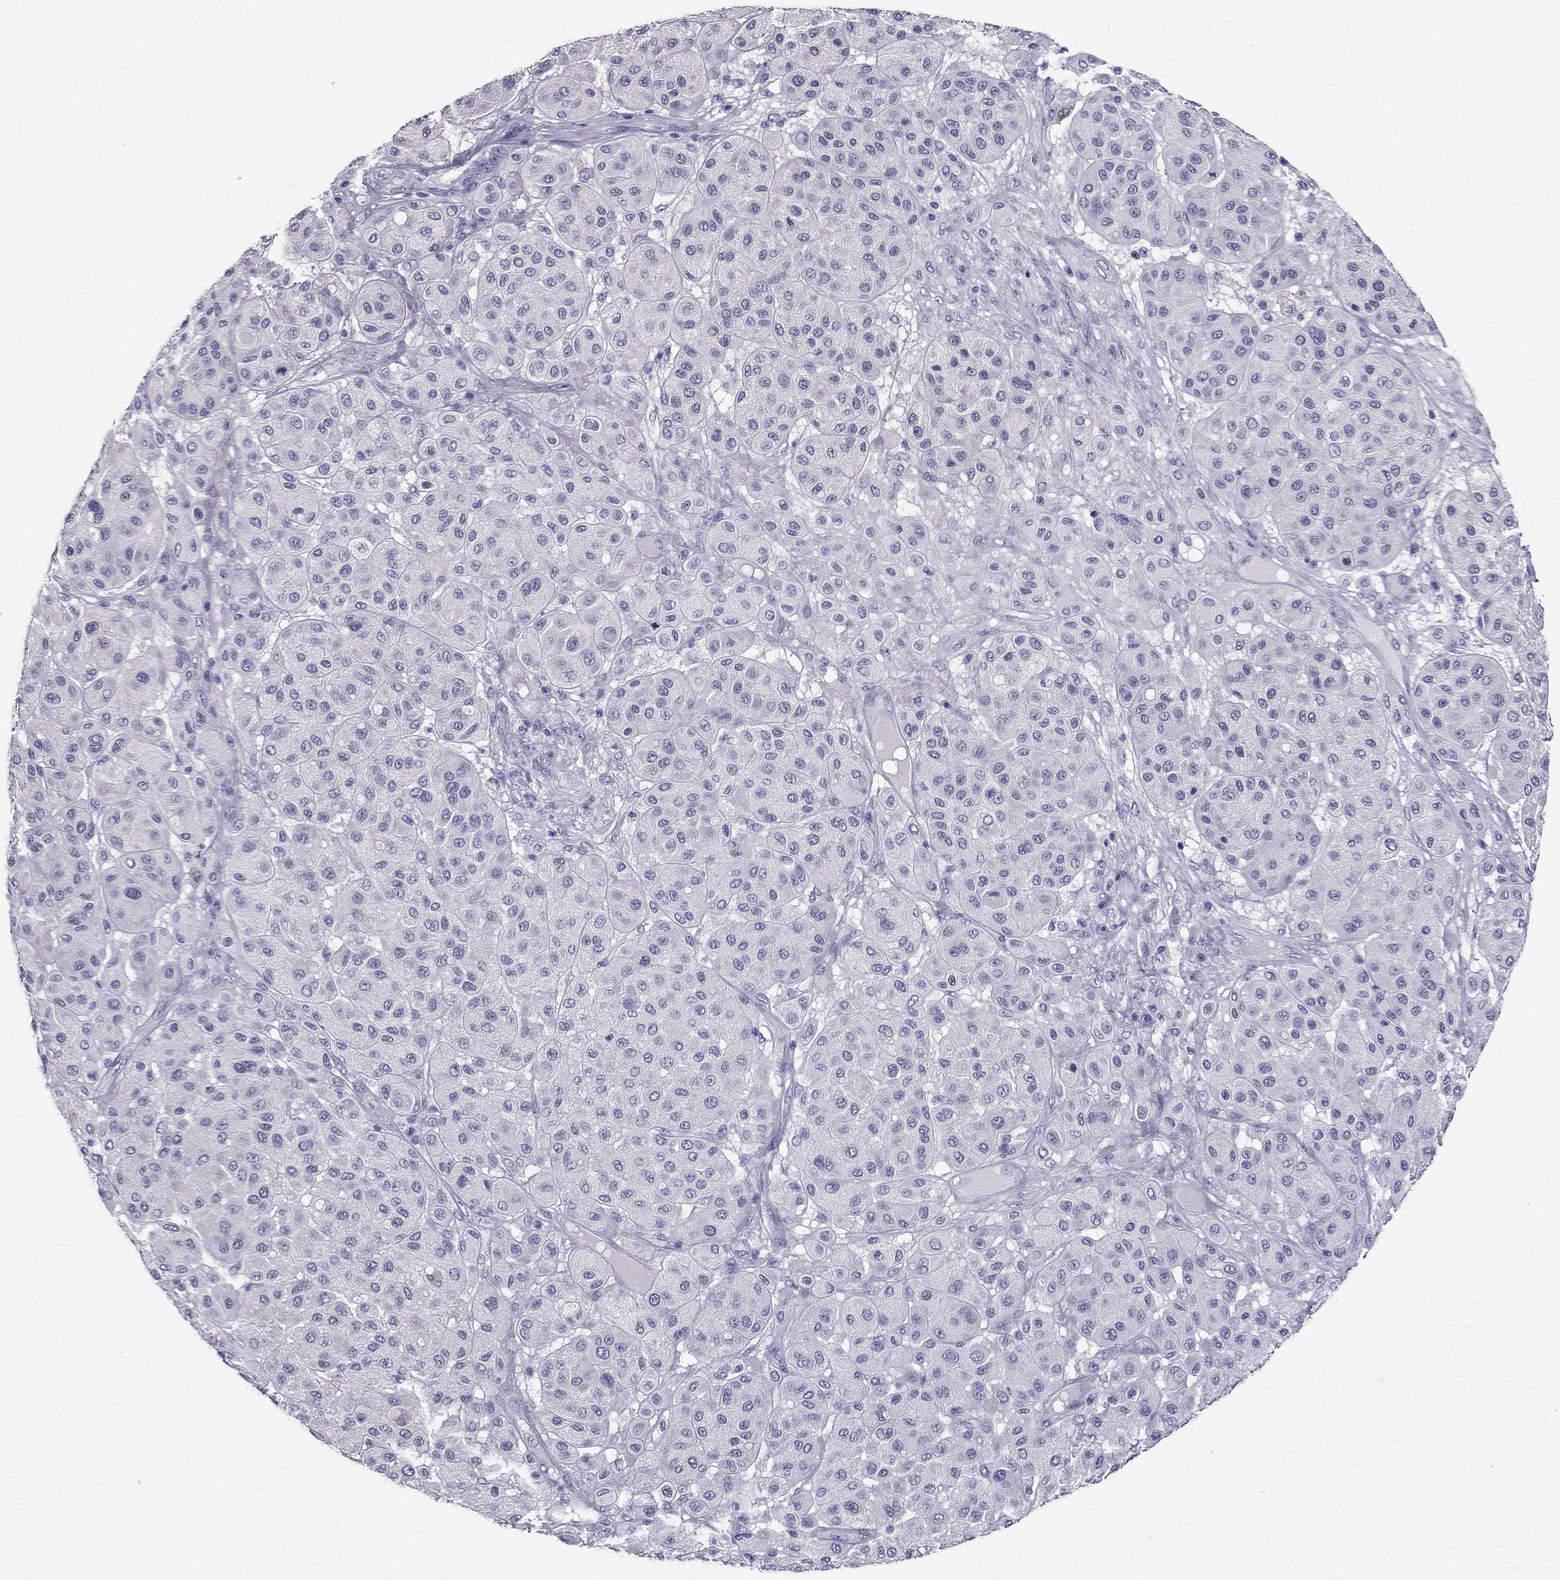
{"staining": {"intensity": "negative", "quantity": "none", "location": "none"}, "tissue": "melanoma", "cell_type": "Tumor cells", "image_type": "cancer", "snomed": [{"axis": "morphology", "description": "Malignant melanoma, Metastatic site"}, {"axis": "topography", "description": "Smooth muscle"}], "caption": "Protein analysis of malignant melanoma (metastatic site) shows no significant expression in tumor cells. (DAB (3,3'-diaminobenzidine) immunohistochemistry with hematoxylin counter stain).", "gene": "ZNF541", "patient": {"sex": "male", "age": 41}}